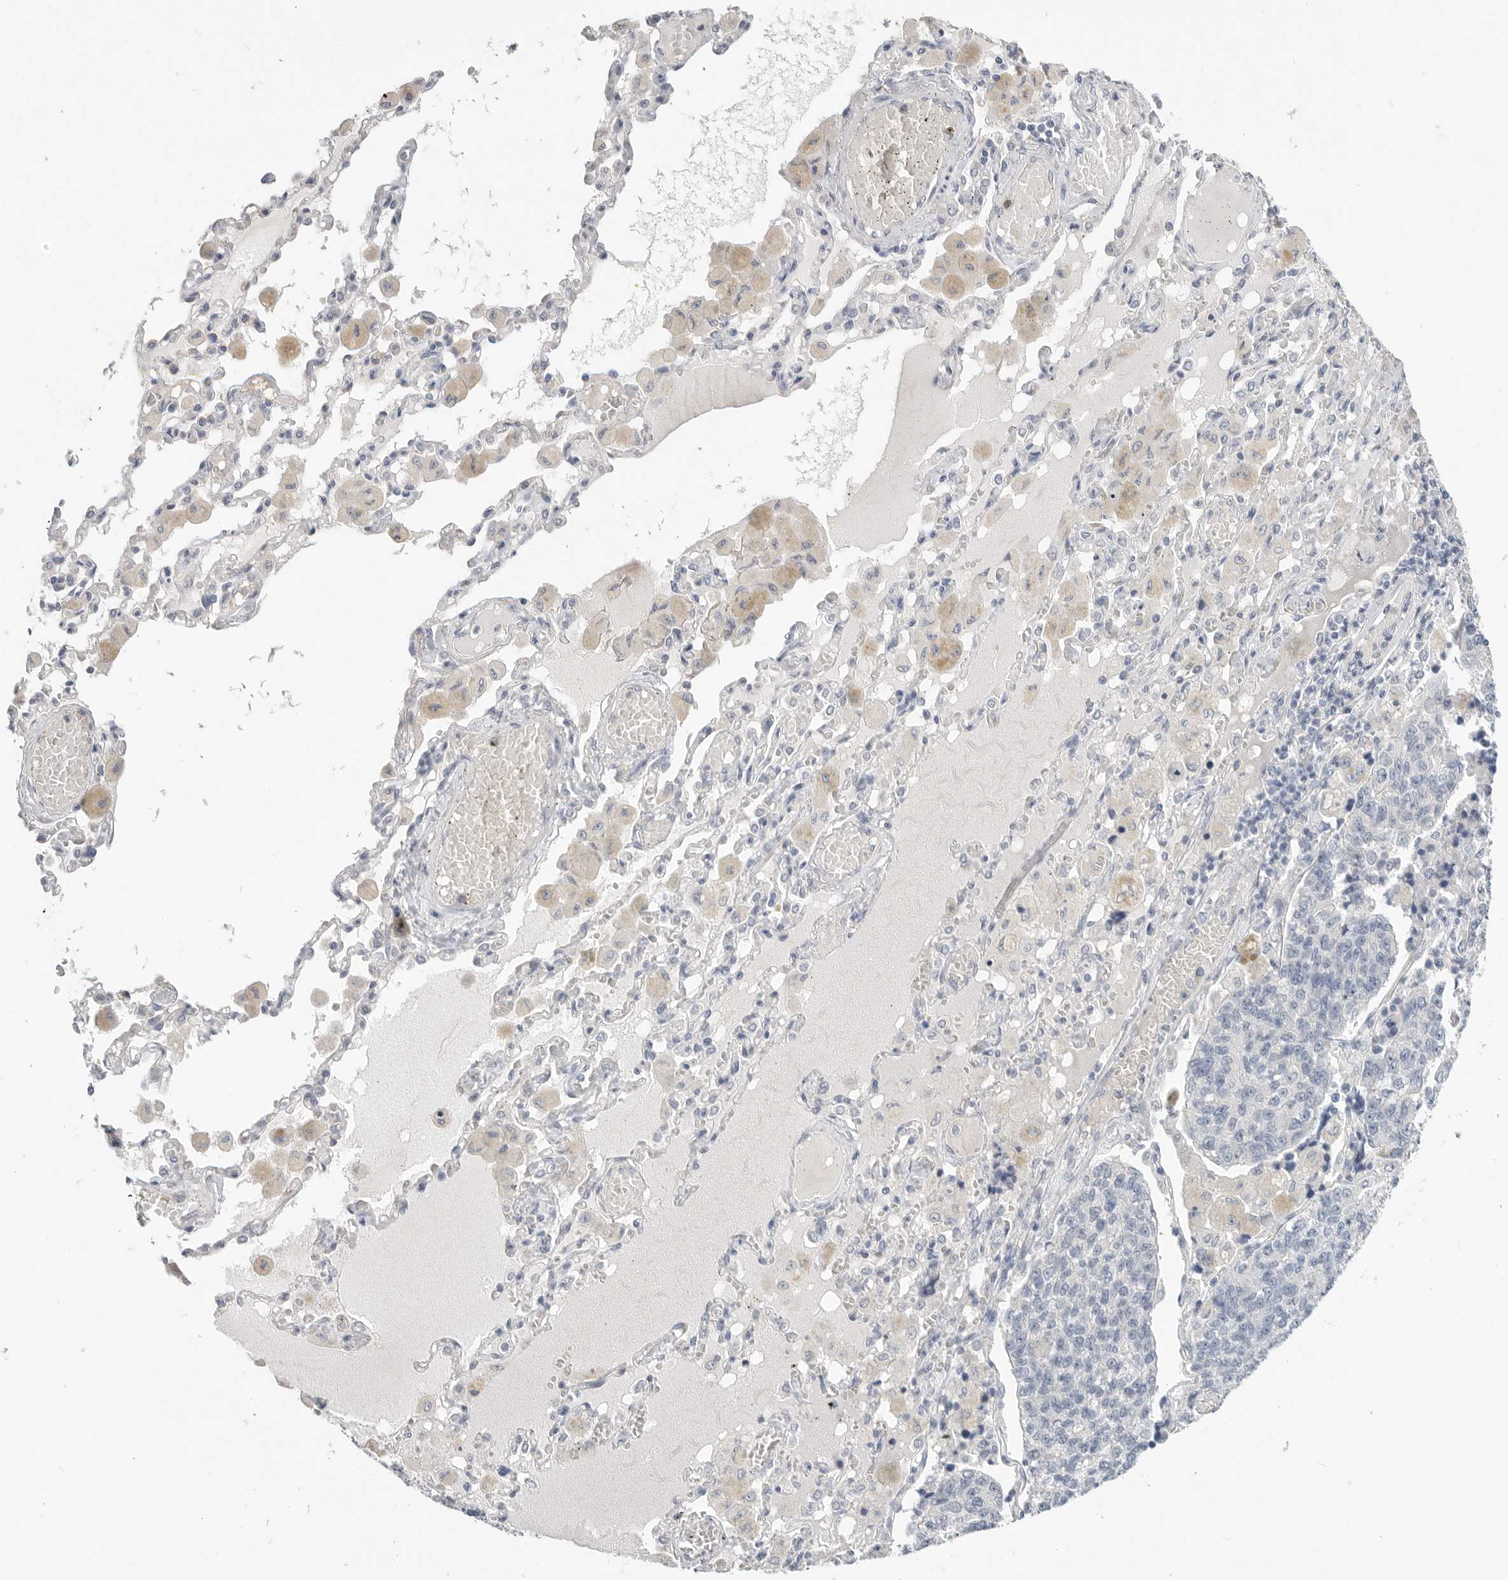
{"staining": {"intensity": "negative", "quantity": "none", "location": "none"}, "tissue": "lung cancer", "cell_type": "Tumor cells", "image_type": "cancer", "snomed": [{"axis": "morphology", "description": "Adenocarcinoma, NOS"}, {"axis": "topography", "description": "Lung"}], "caption": "IHC photomicrograph of human lung cancer (adenocarcinoma) stained for a protein (brown), which demonstrates no expression in tumor cells.", "gene": "FBN2", "patient": {"sex": "male", "age": 49}}